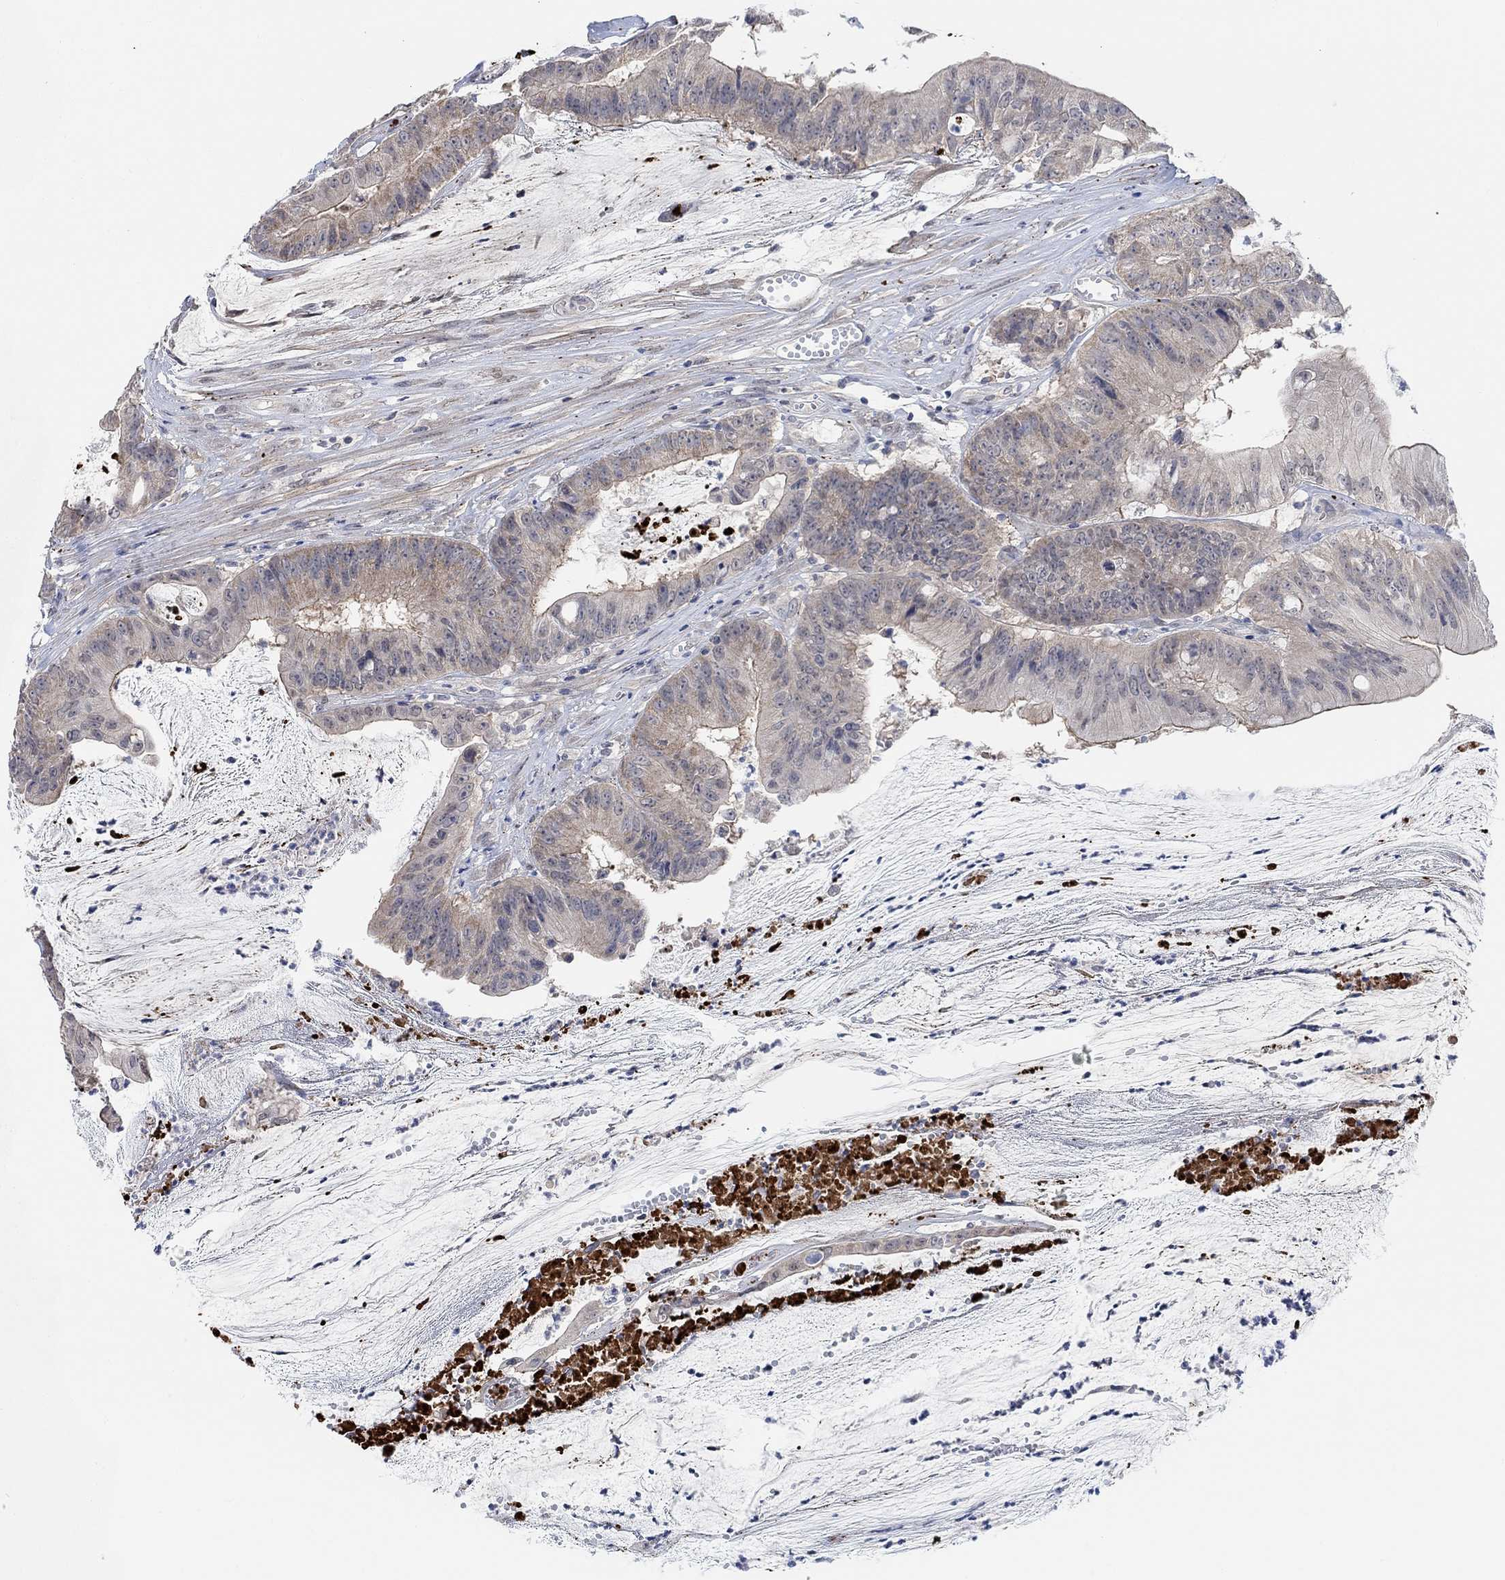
{"staining": {"intensity": "weak", "quantity": "<25%", "location": "cytoplasmic/membranous"}, "tissue": "colorectal cancer", "cell_type": "Tumor cells", "image_type": "cancer", "snomed": [{"axis": "morphology", "description": "Adenocarcinoma, NOS"}, {"axis": "topography", "description": "Colon"}], "caption": "Tumor cells show no significant protein expression in colorectal cancer.", "gene": "RIMS1", "patient": {"sex": "female", "age": 69}}